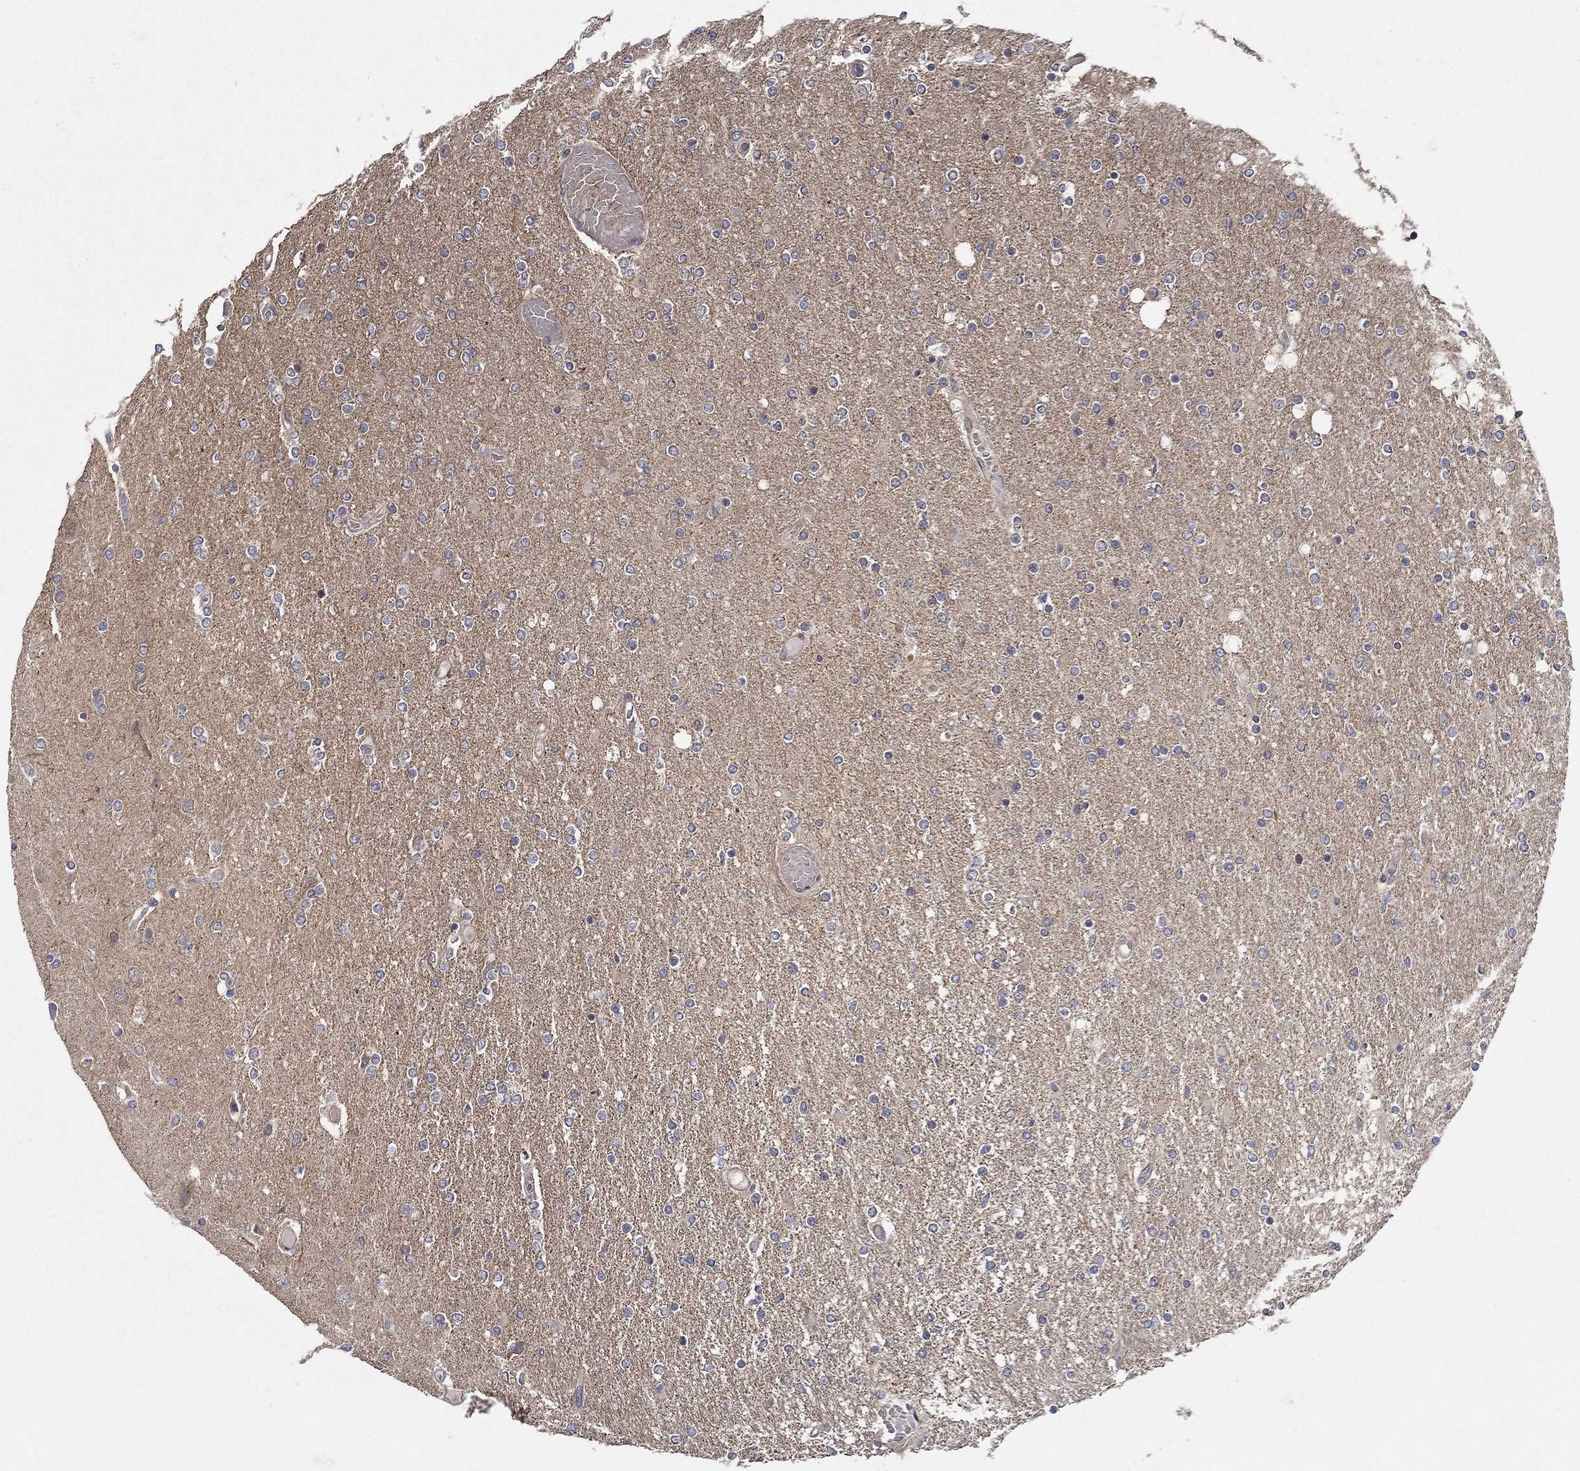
{"staining": {"intensity": "negative", "quantity": "none", "location": "none"}, "tissue": "glioma", "cell_type": "Tumor cells", "image_type": "cancer", "snomed": [{"axis": "morphology", "description": "Glioma, malignant, High grade"}, {"axis": "topography", "description": "Cerebral cortex"}], "caption": "IHC photomicrograph of human high-grade glioma (malignant) stained for a protein (brown), which demonstrates no staining in tumor cells. (Brightfield microscopy of DAB IHC at high magnification).", "gene": "ZNF594", "patient": {"sex": "male", "age": 70}}